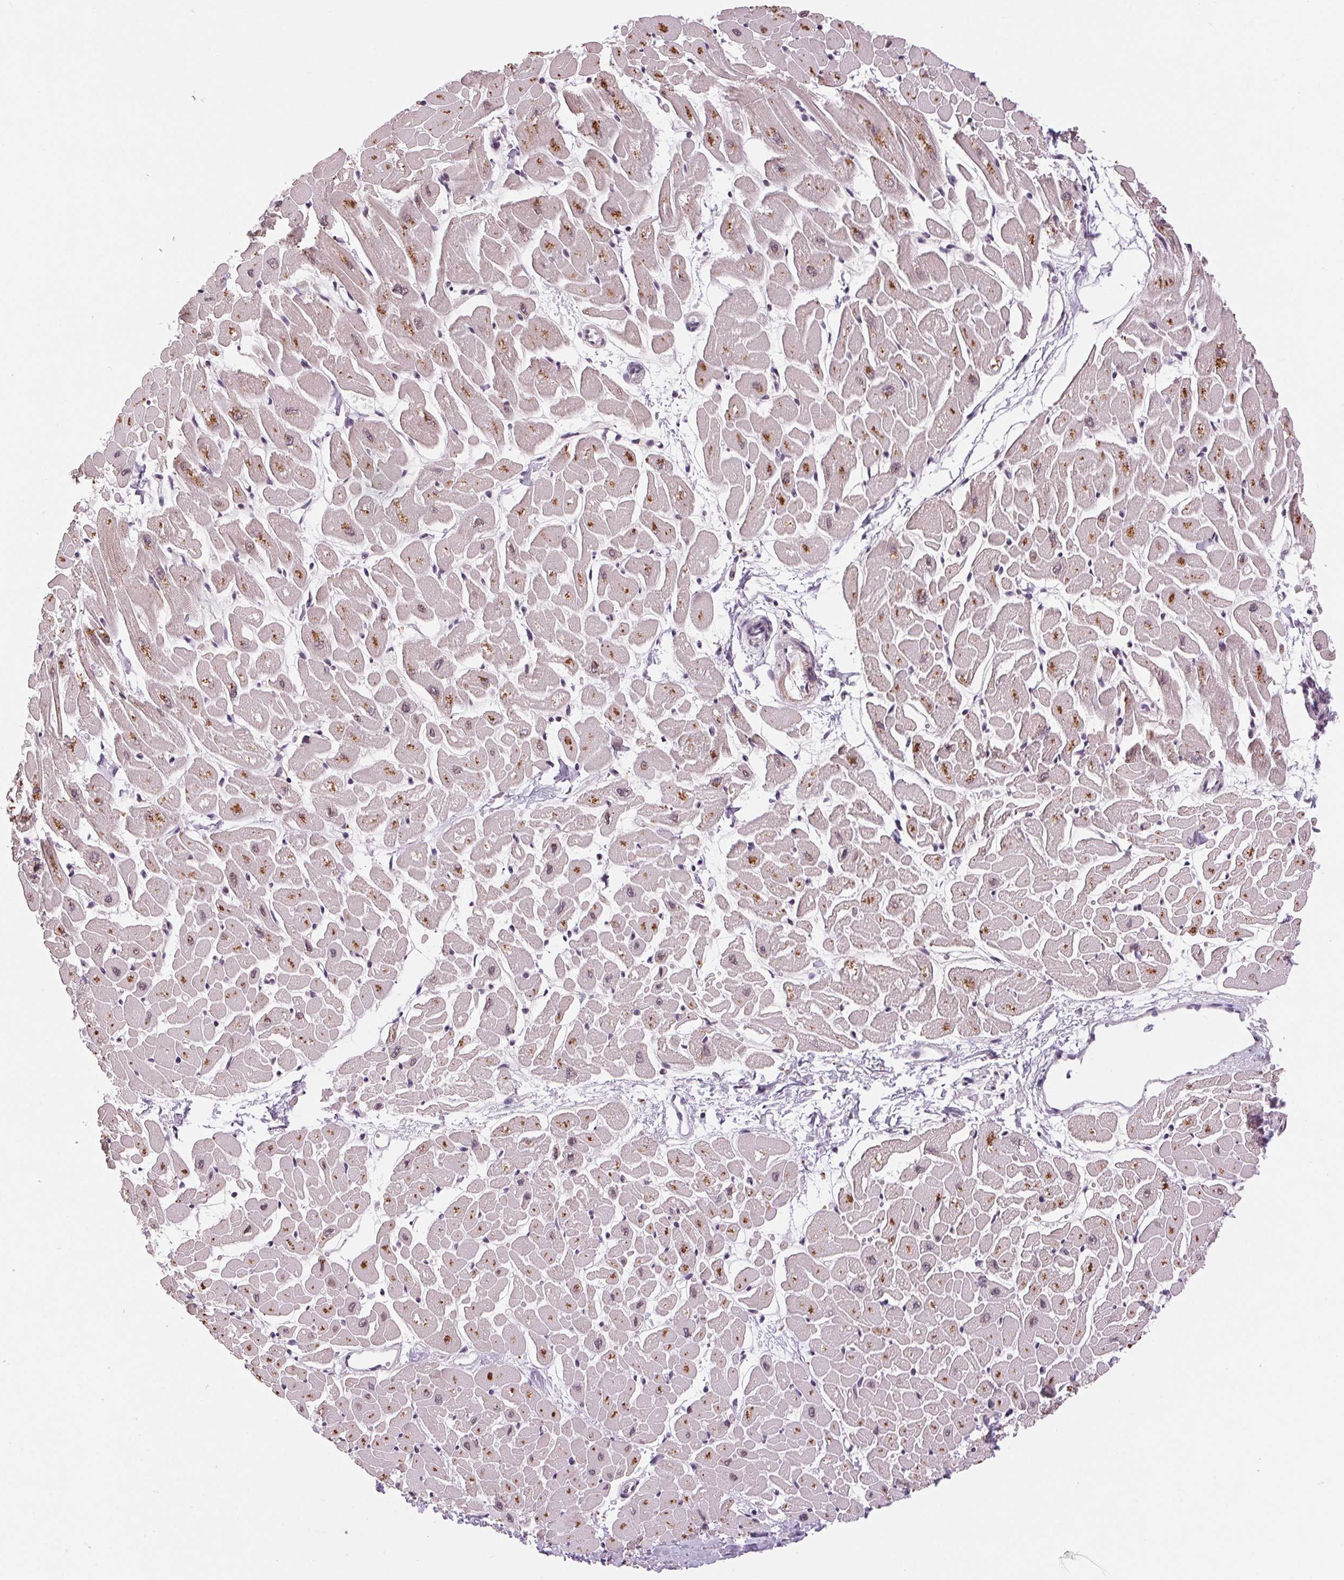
{"staining": {"intensity": "moderate", "quantity": "25%-75%", "location": "nuclear"}, "tissue": "heart muscle", "cell_type": "Cardiomyocytes", "image_type": "normal", "snomed": [{"axis": "morphology", "description": "Normal tissue, NOS"}, {"axis": "topography", "description": "Heart"}], "caption": "Immunohistochemical staining of normal heart muscle displays 25%-75% levels of moderate nuclear protein expression in approximately 25%-75% of cardiomyocytes.", "gene": "CD2BP2", "patient": {"sex": "male", "age": 57}}